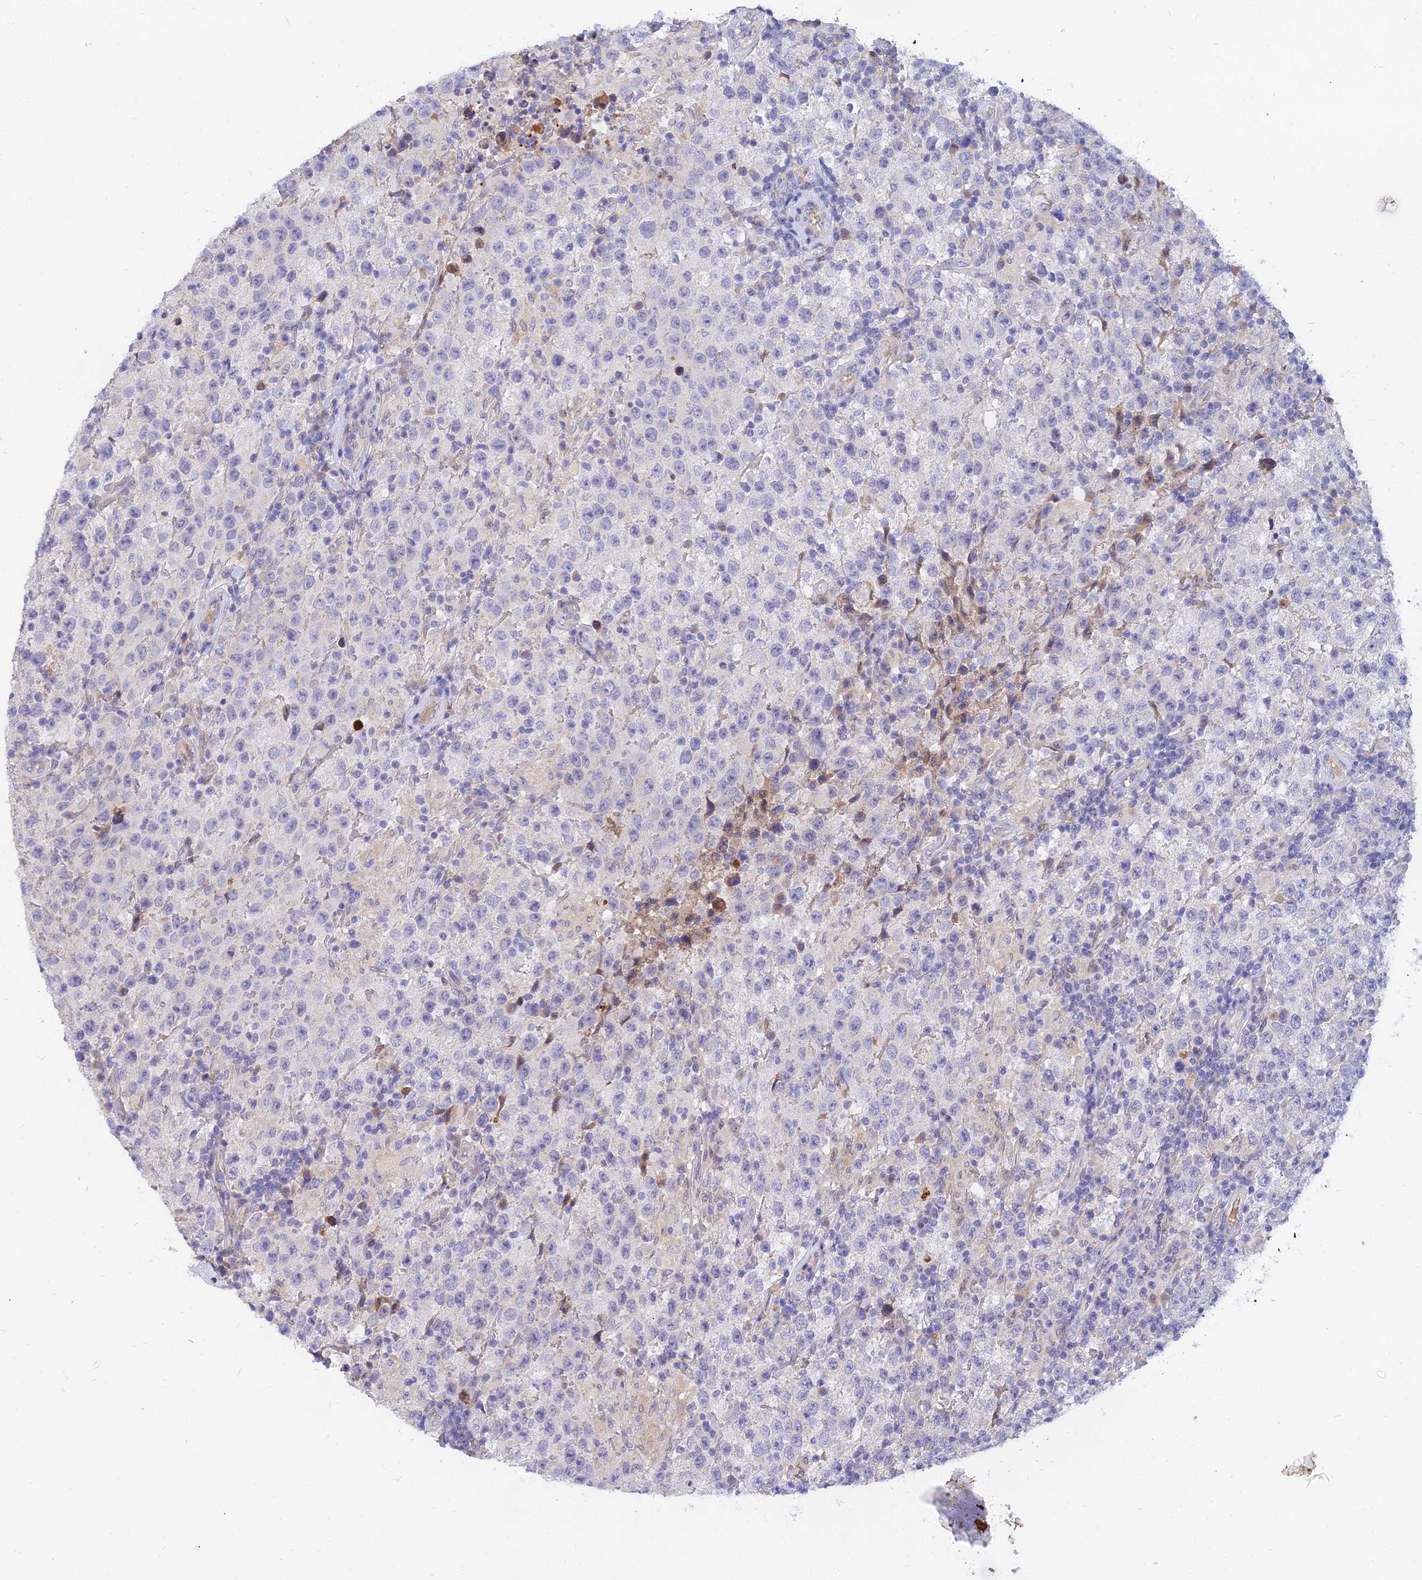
{"staining": {"intensity": "negative", "quantity": "none", "location": "none"}, "tissue": "testis cancer", "cell_type": "Tumor cells", "image_type": "cancer", "snomed": [{"axis": "morphology", "description": "Seminoma, NOS"}, {"axis": "morphology", "description": "Carcinoma, Embryonal, NOS"}, {"axis": "topography", "description": "Testis"}], "caption": "Immunohistochemical staining of testis embryonal carcinoma reveals no significant staining in tumor cells.", "gene": "ANKS4B", "patient": {"sex": "male", "age": 41}}